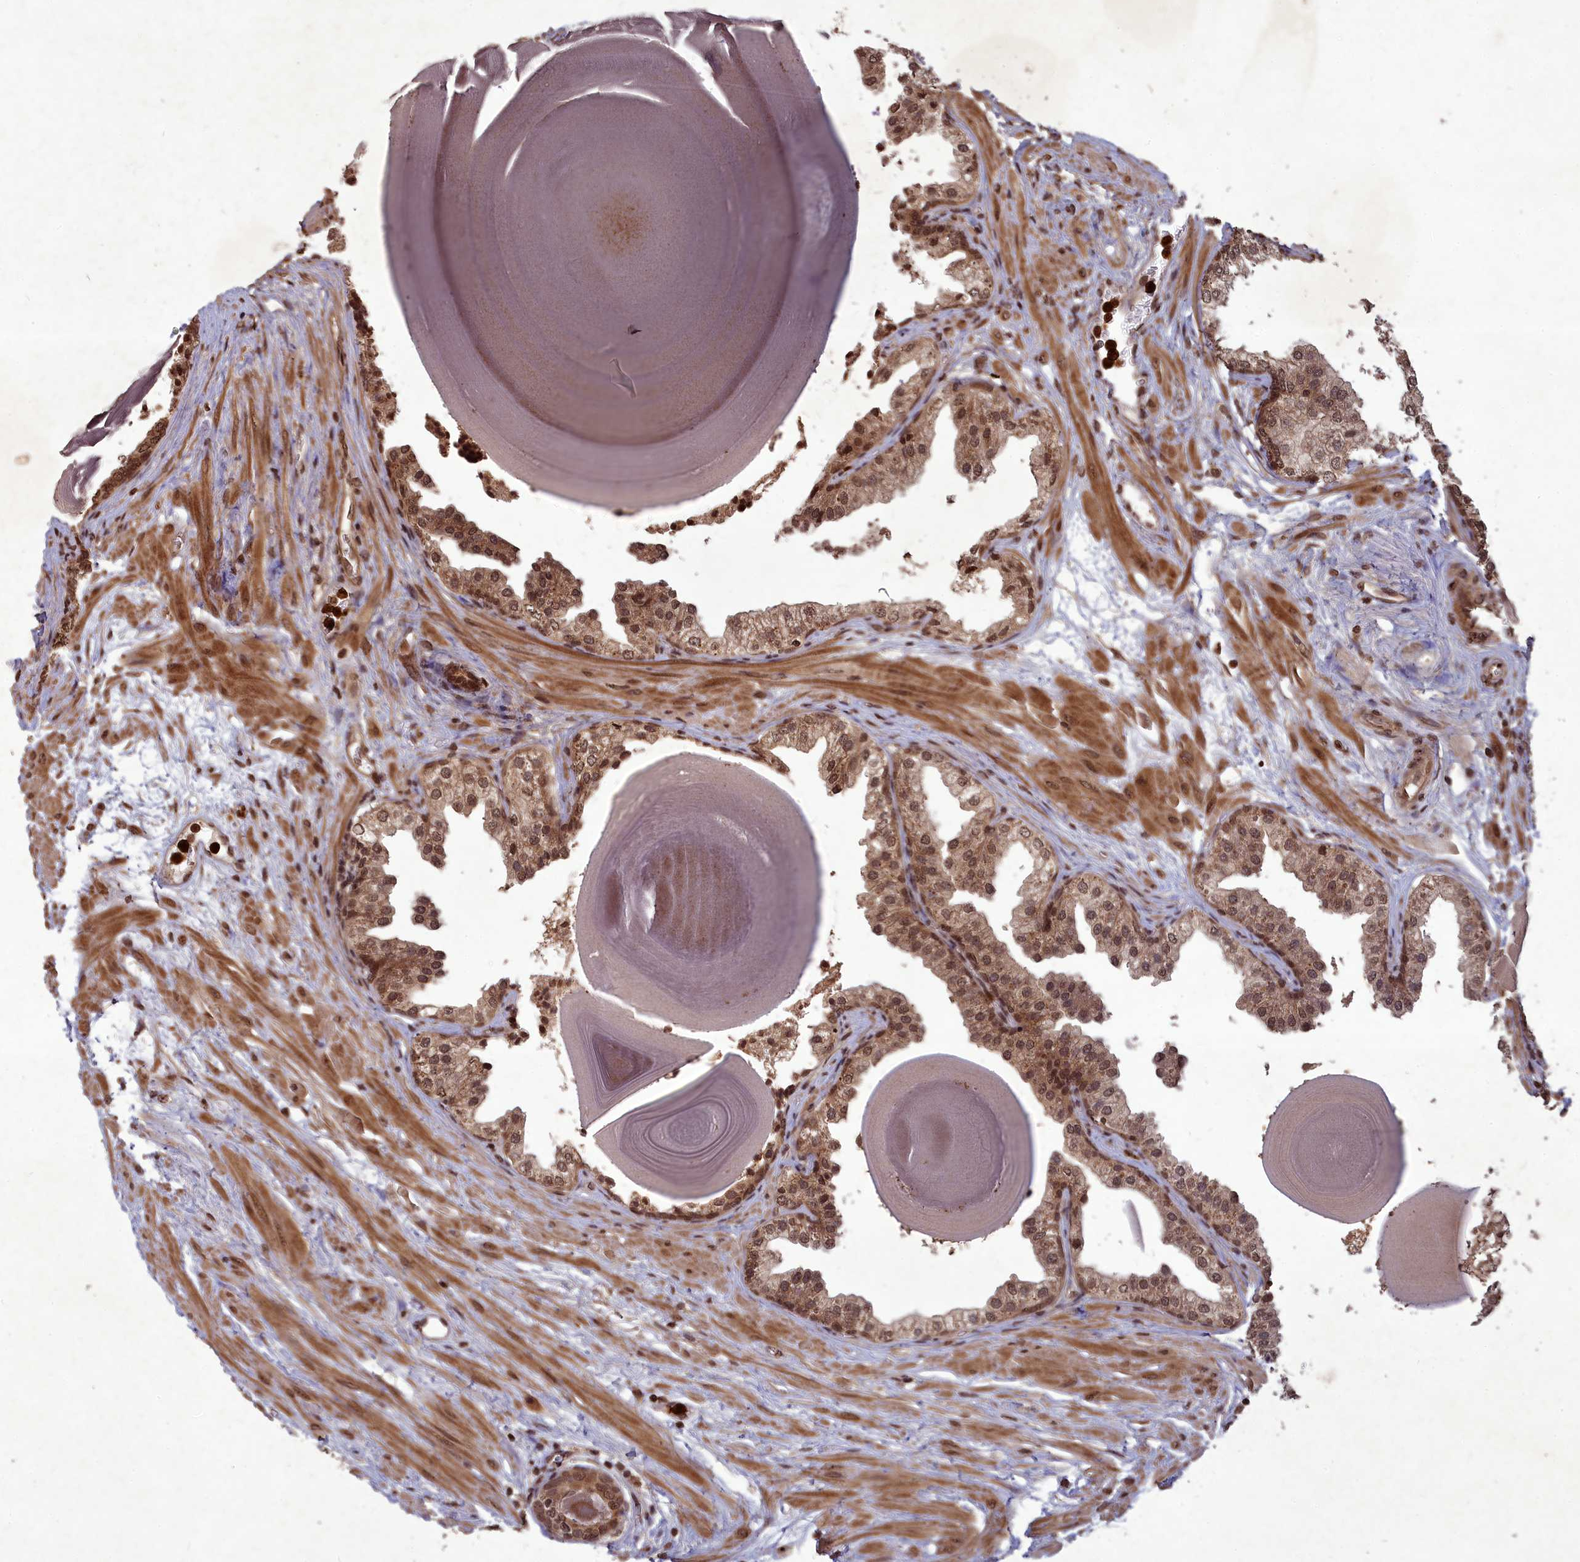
{"staining": {"intensity": "moderate", "quantity": ">75%", "location": "cytoplasmic/membranous,nuclear"}, "tissue": "prostate", "cell_type": "Glandular cells", "image_type": "normal", "snomed": [{"axis": "morphology", "description": "Normal tissue, NOS"}, {"axis": "topography", "description": "Prostate"}], "caption": "Protein expression analysis of normal prostate shows moderate cytoplasmic/membranous,nuclear positivity in about >75% of glandular cells. The staining was performed using DAB (3,3'-diaminobenzidine), with brown indicating positive protein expression. Nuclei are stained blue with hematoxylin.", "gene": "SRMS", "patient": {"sex": "male", "age": 48}}